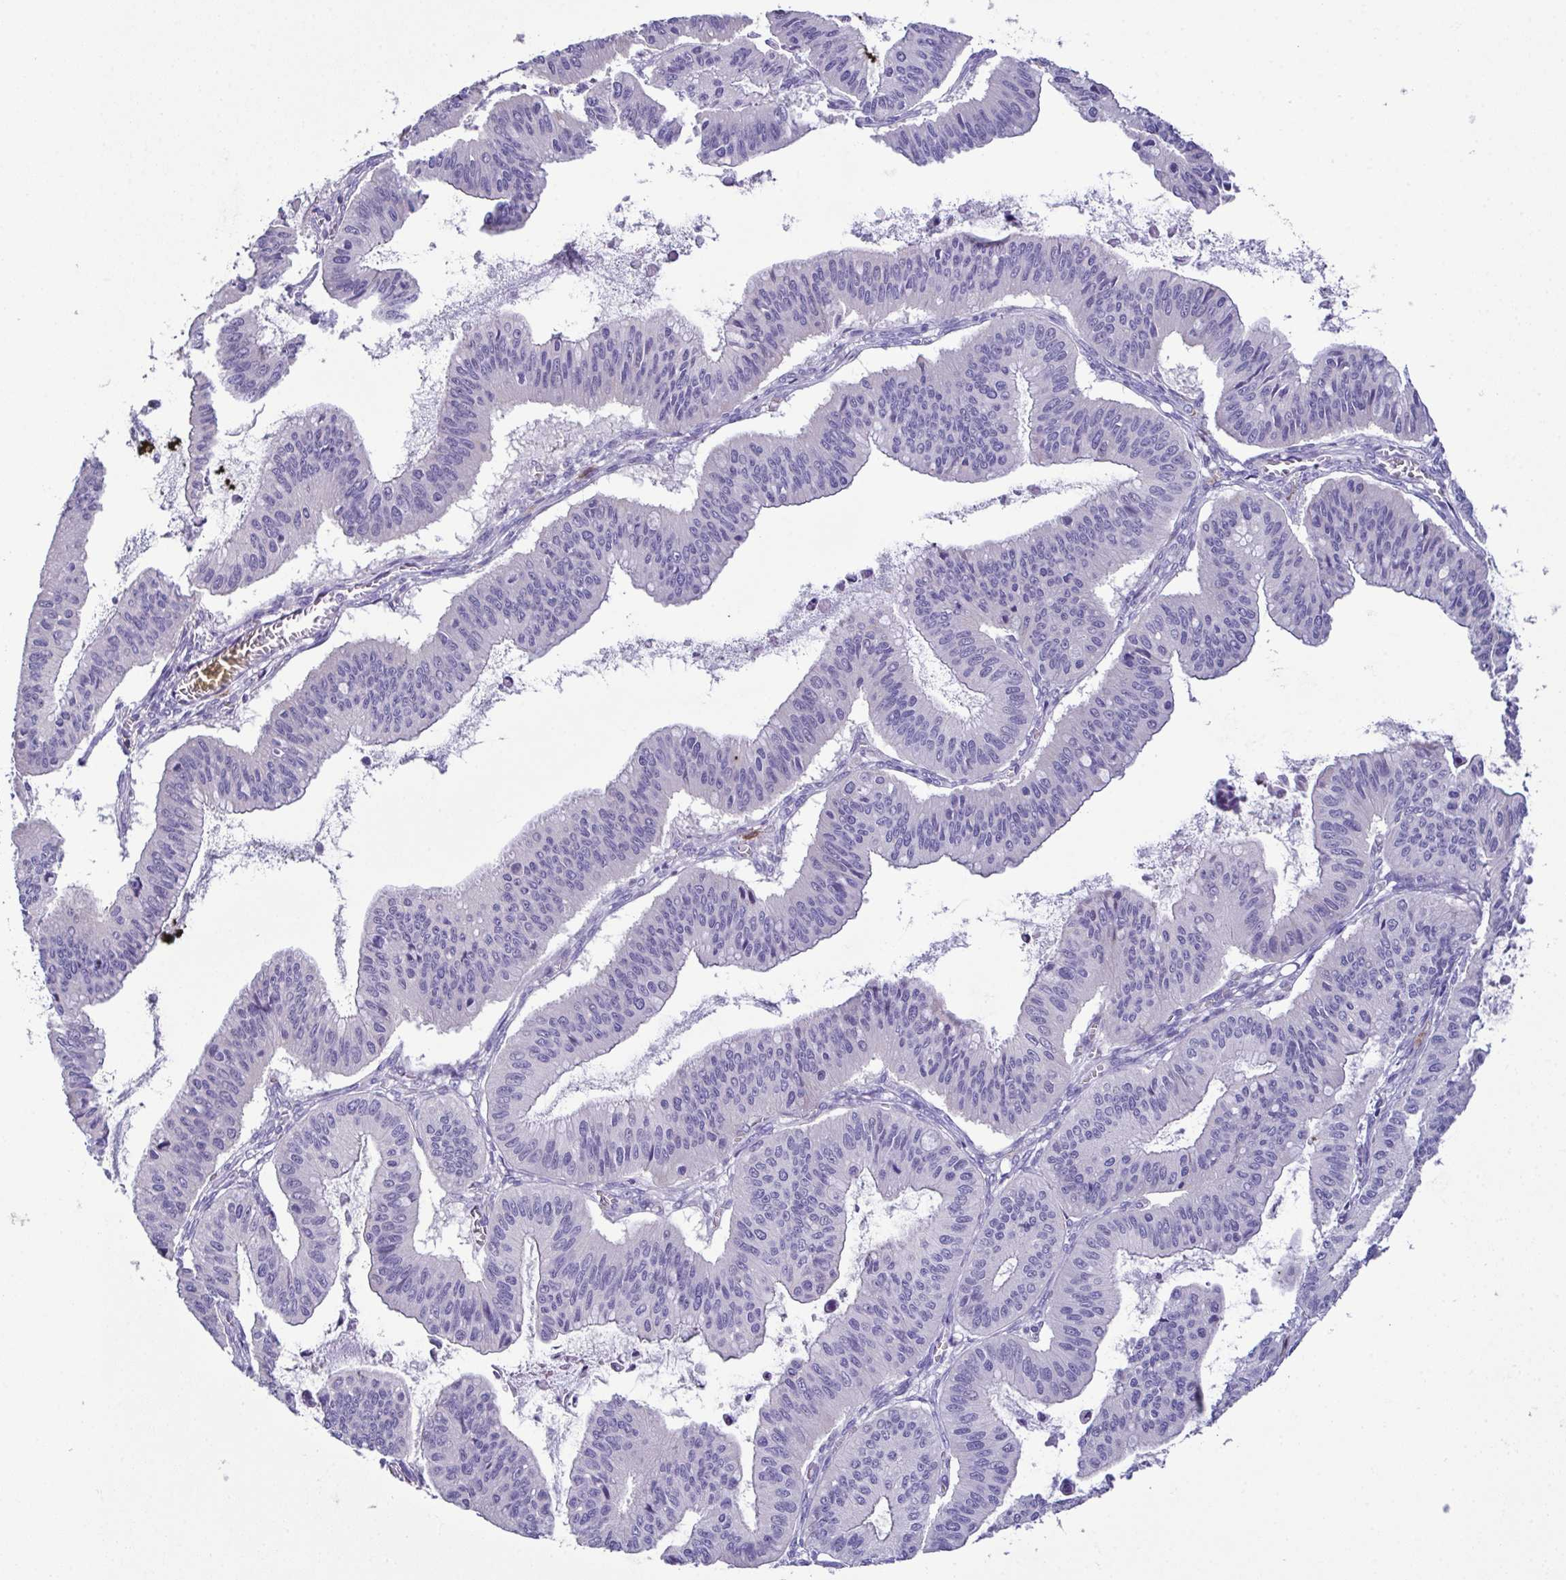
{"staining": {"intensity": "negative", "quantity": "none", "location": "none"}, "tissue": "ovarian cancer", "cell_type": "Tumor cells", "image_type": "cancer", "snomed": [{"axis": "morphology", "description": "Cystadenocarcinoma, mucinous, NOS"}, {"axis": "topography", "description": "Ovary"}], "caption": "Immunohistochemistry photomicrograph of ovarian cancer (mucinous cystadenocarcinoma) stained for a protein (brown), which shows no staining in tumor cells.", "gene": "MARCO", "patient": {"sex": "female", "age": 72}}